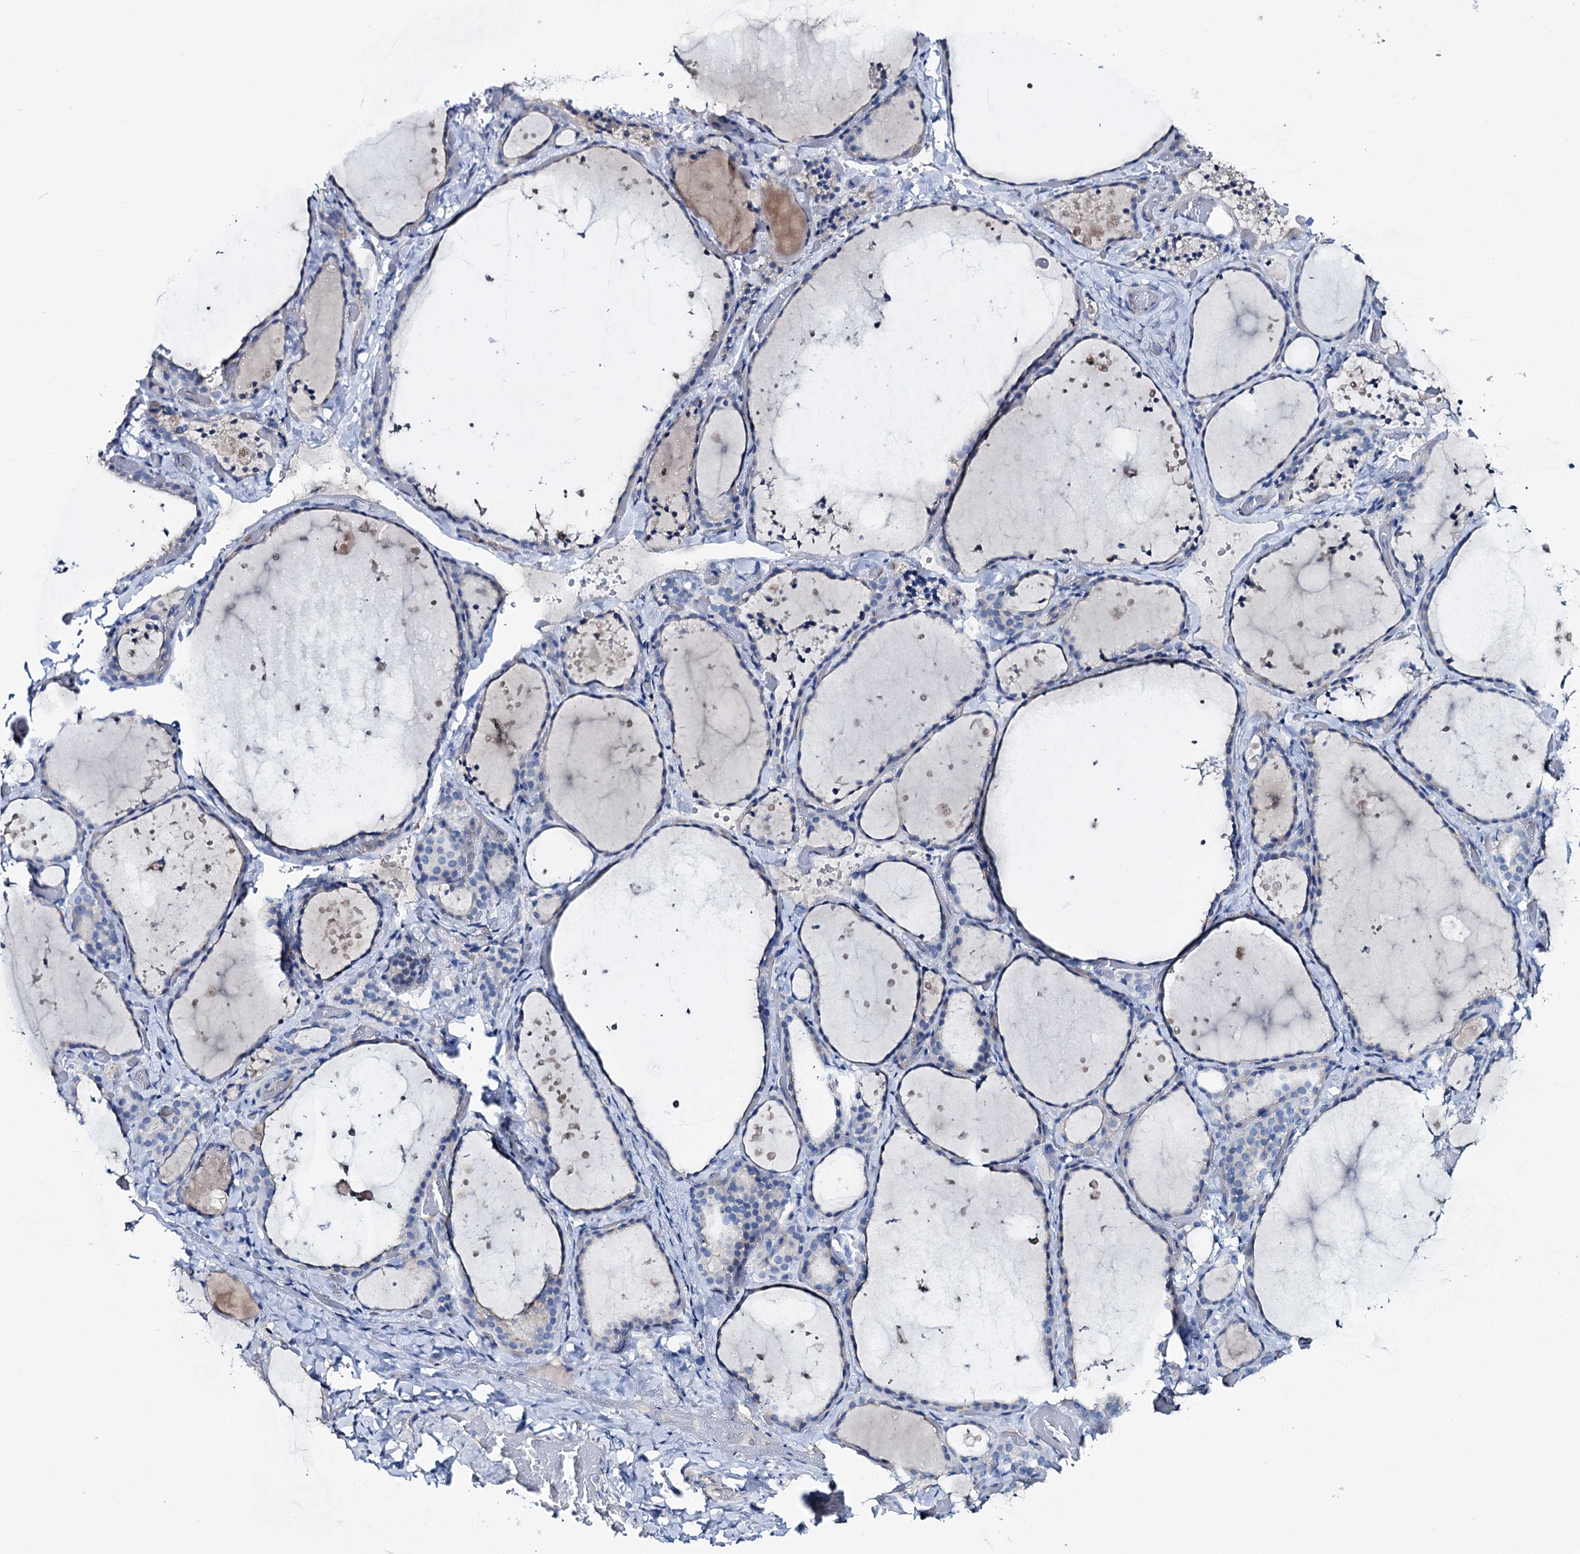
{"staining": {"intensity": "negative", "quantity": "none", "location": "none"}, "tissue": "thyroid gland", "cell_type": "Glandular cells", "image_type": "normal", "snomed": [{"axis": "morphology", "description": "Normal tissue, NOS"}, {"axis": "topography", "description": "Thyroid gland"}], "caption": "Protein analysis of benign thyroid gland demonstrates no significant expression in glandular cells. (IHC, brightfield microscopy, high magnification).", "gene": "DYDC2", "patient": {"sex": "female", "age": 44}}